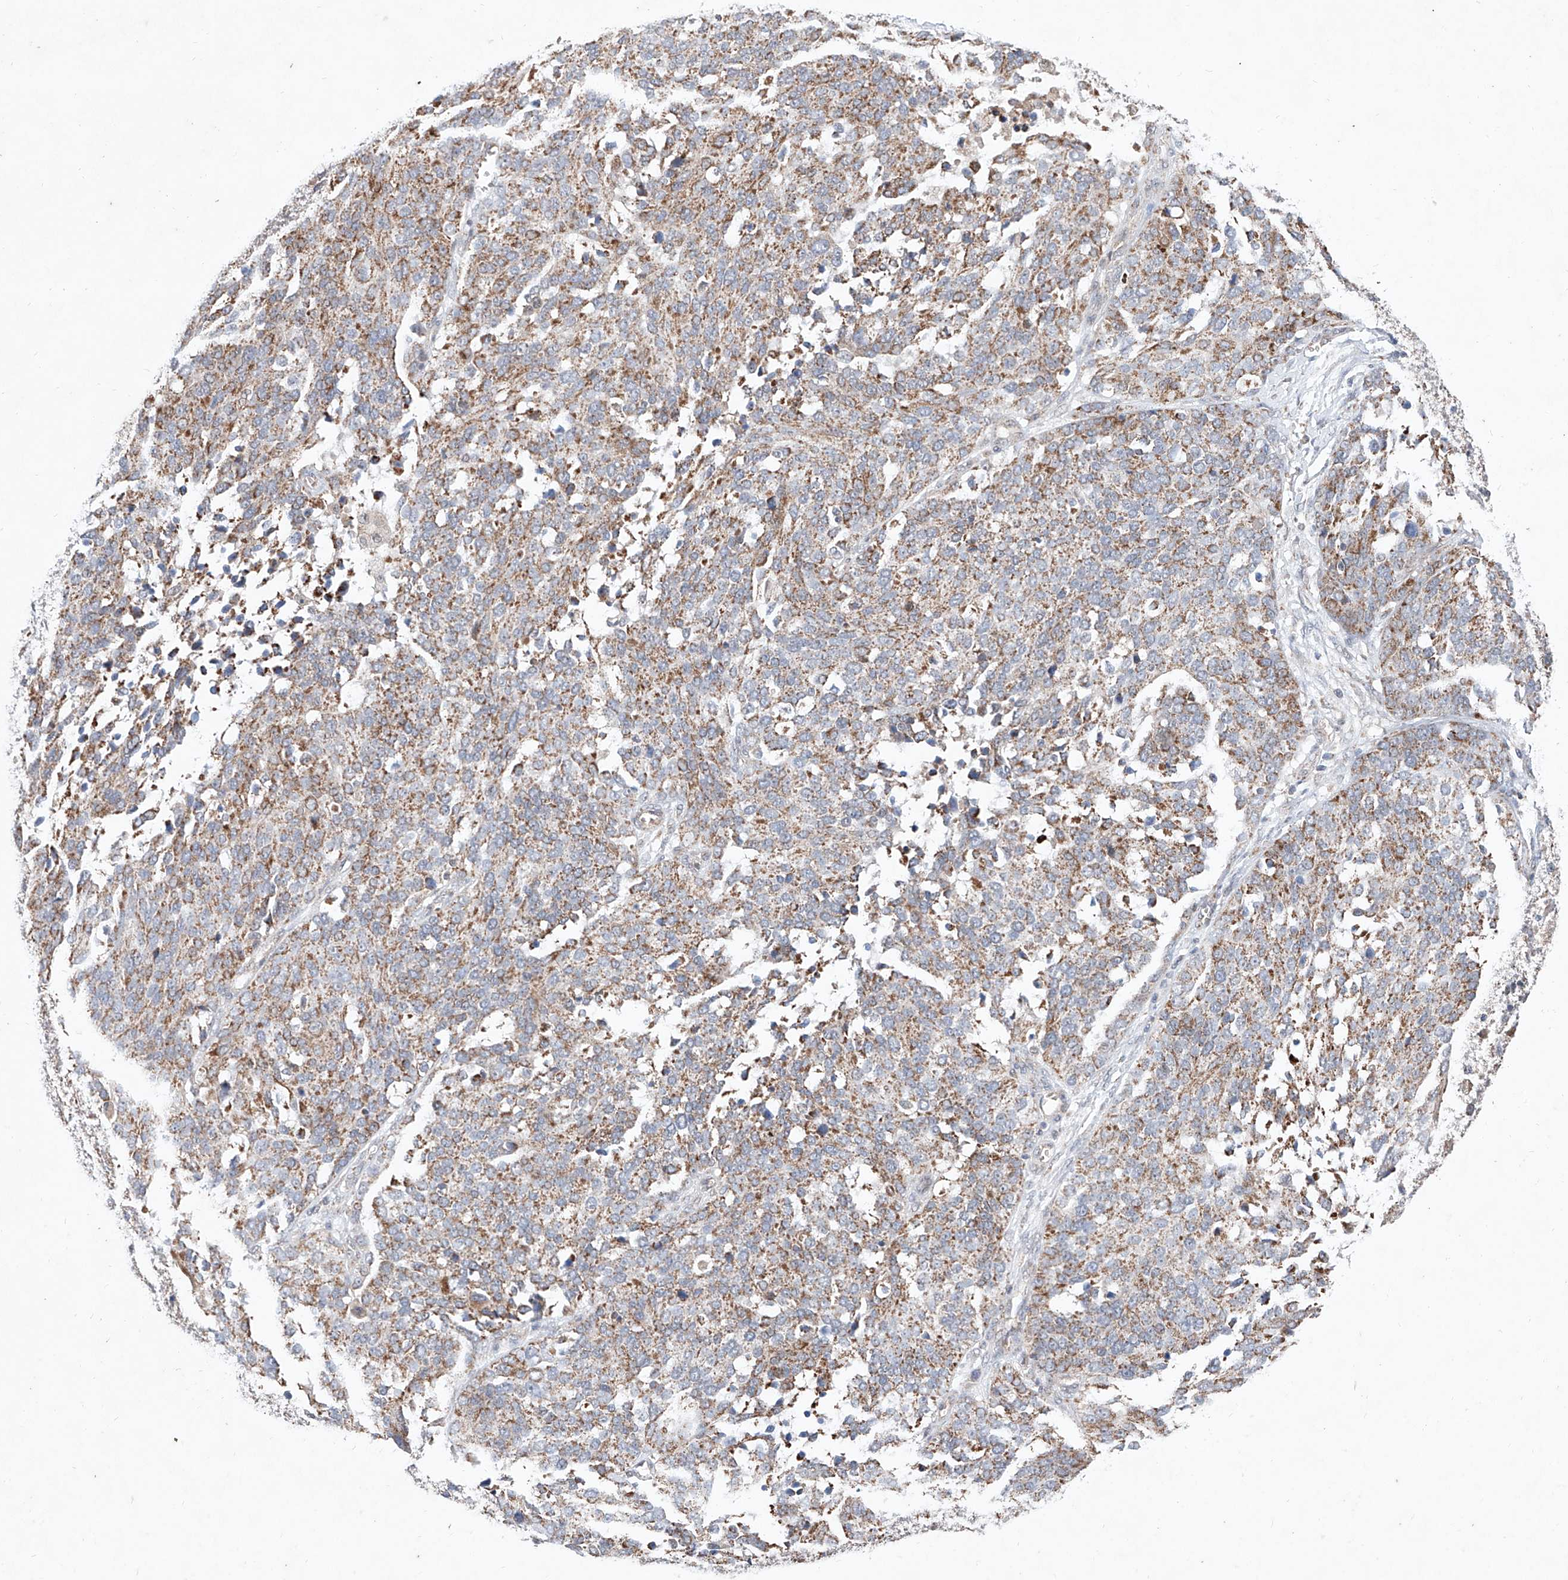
{"staining": {"intensity": "moderate", "quantity": ">75%", "location": "cytoplasmic/membranous"}, "tissue": "ovarian cancer", "cell_type": "Tumor cells", "image_type": "cancer", "snomed": [{"axis": "morphology", "description": "Cystadenocarcinoma, serous, NOS"}, {"axis": "topography", "description": "Ovary"}], "caption": "A histopathology image showing moderate cytoplasmic/membranous positivity in about >75% of tumor cells in ovarian cancer (serous cystadenocarcinoma), as visualized by brown immunohistochemical staining.", "gene": "FASTK", "patient": {"sex": "female", "age": 44}}